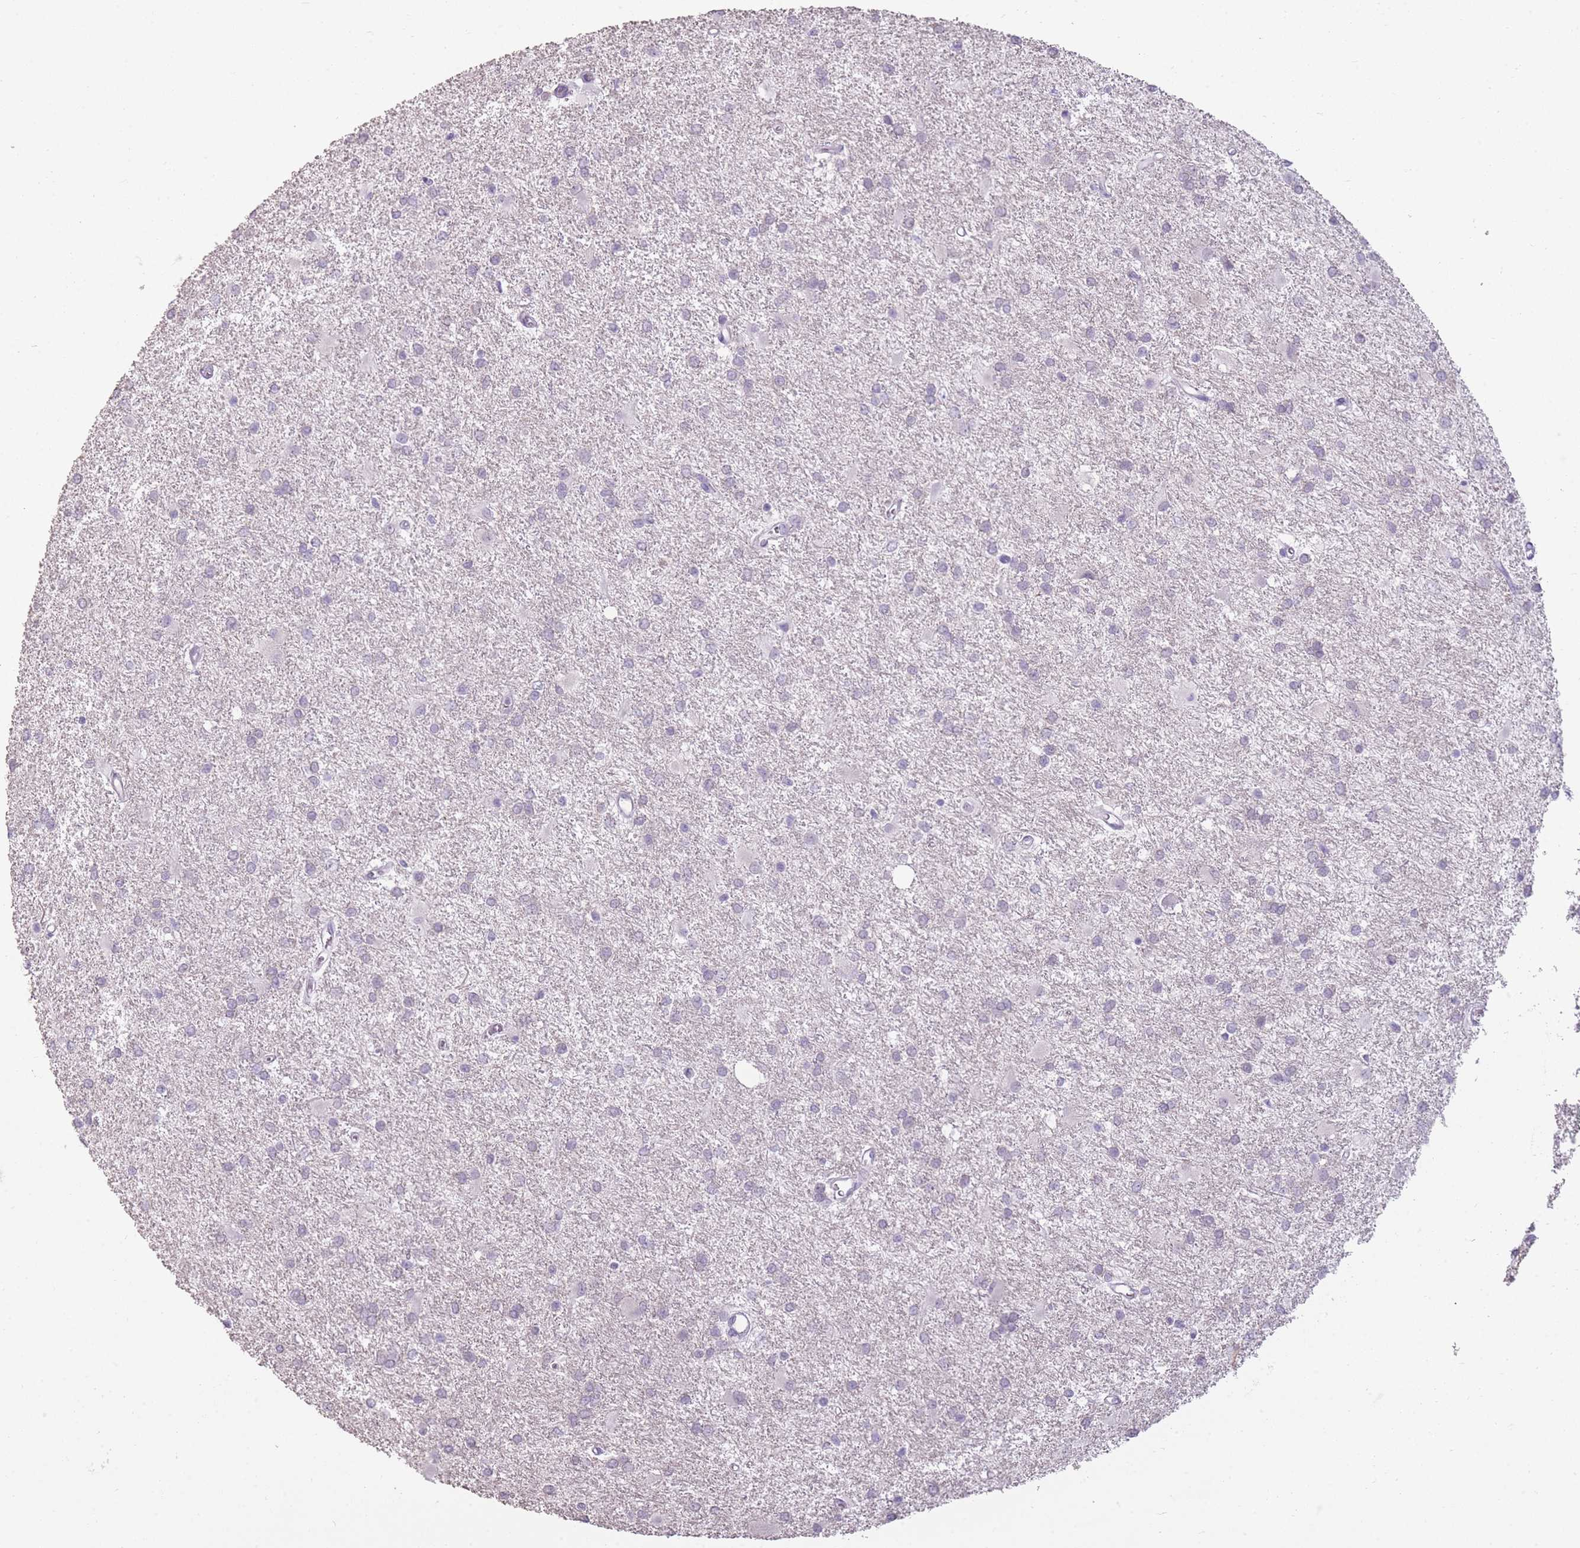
{"staining": {"intensity": "negative", "quantity": "none", "location": "none"}, "tissue": "glioma", "cell_type": "Tumor cells", "image_type": "cancer", "snomed": [{"axis": "morphology", "description": "Glioma, malignant, High grade"}, {"axis": "topography", "description": "Brain"}], "caption": "This is an immunohistochemistry (IHC) histopathology image of glioma. There is no expression in tumor cells.", "gene": "ZBTB24", "patient": {"sex": "female", "age": 50}}